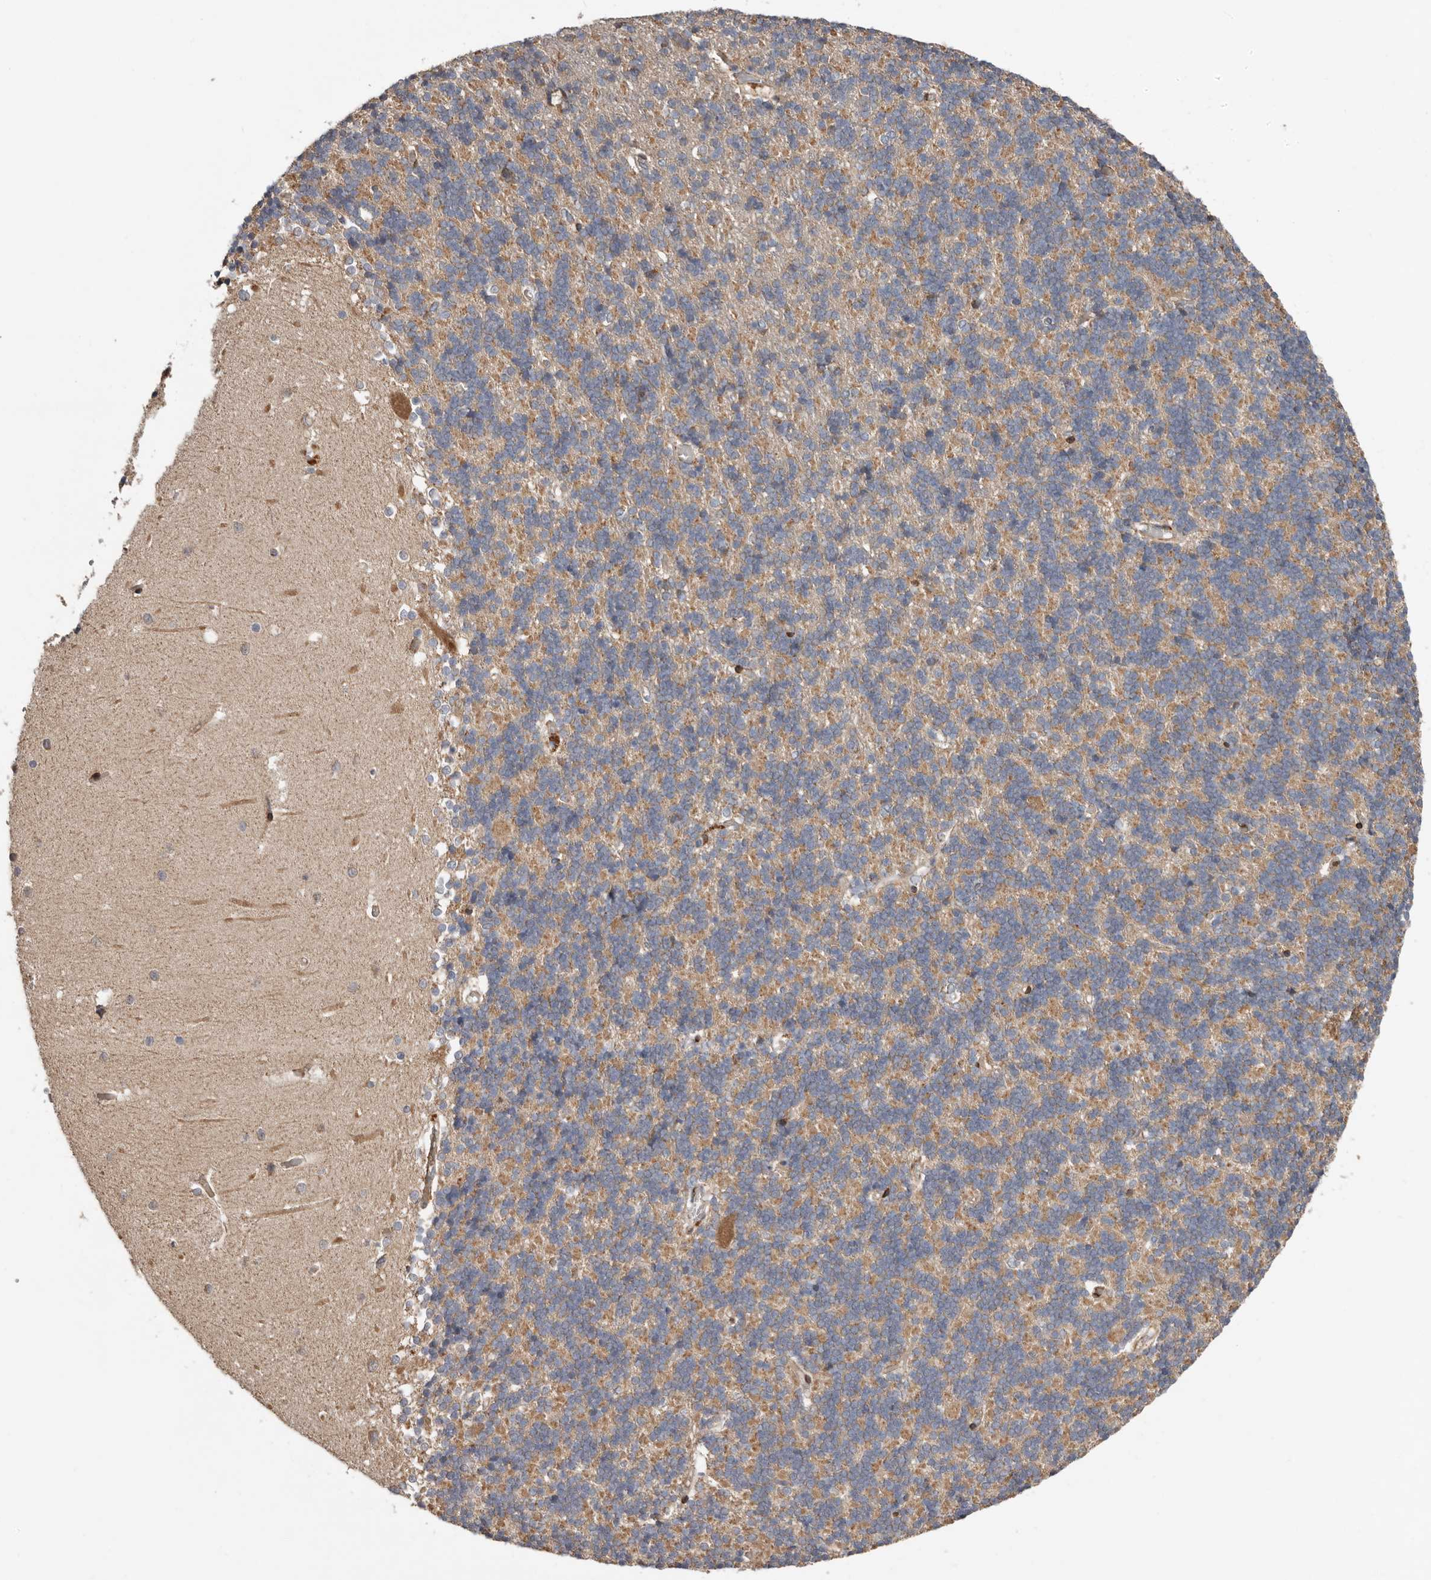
{"staining": {"intensity": "weak", "quantity": ">75%", "location": "cytoplasmic/membranous"}, "tissue": "cerebellum", "cell_type": "Cells in granular layer", "image_type": "normal", "snomed": [{"axis": "morphology", "description": "Normal tissue, NOS"}, {"axis": "topography", "description": "Cerebellum"}], "caption": "Immunohistochemistry (IHC) staining of normal cerebellum, which shows low levels of weak cytoplasmic/membranous staining in approximately >75% of cells in granular layer indicating weak cytoplasmic/membranous protein positivity. The staining was performed using DAB (3,3'-diaminobenzidine) (brown) for protein detection and nuclei were counterstained in hematoxylin (blue).", "gene": "PROKR1", "patient": {"sex": "male", "age": 37}}